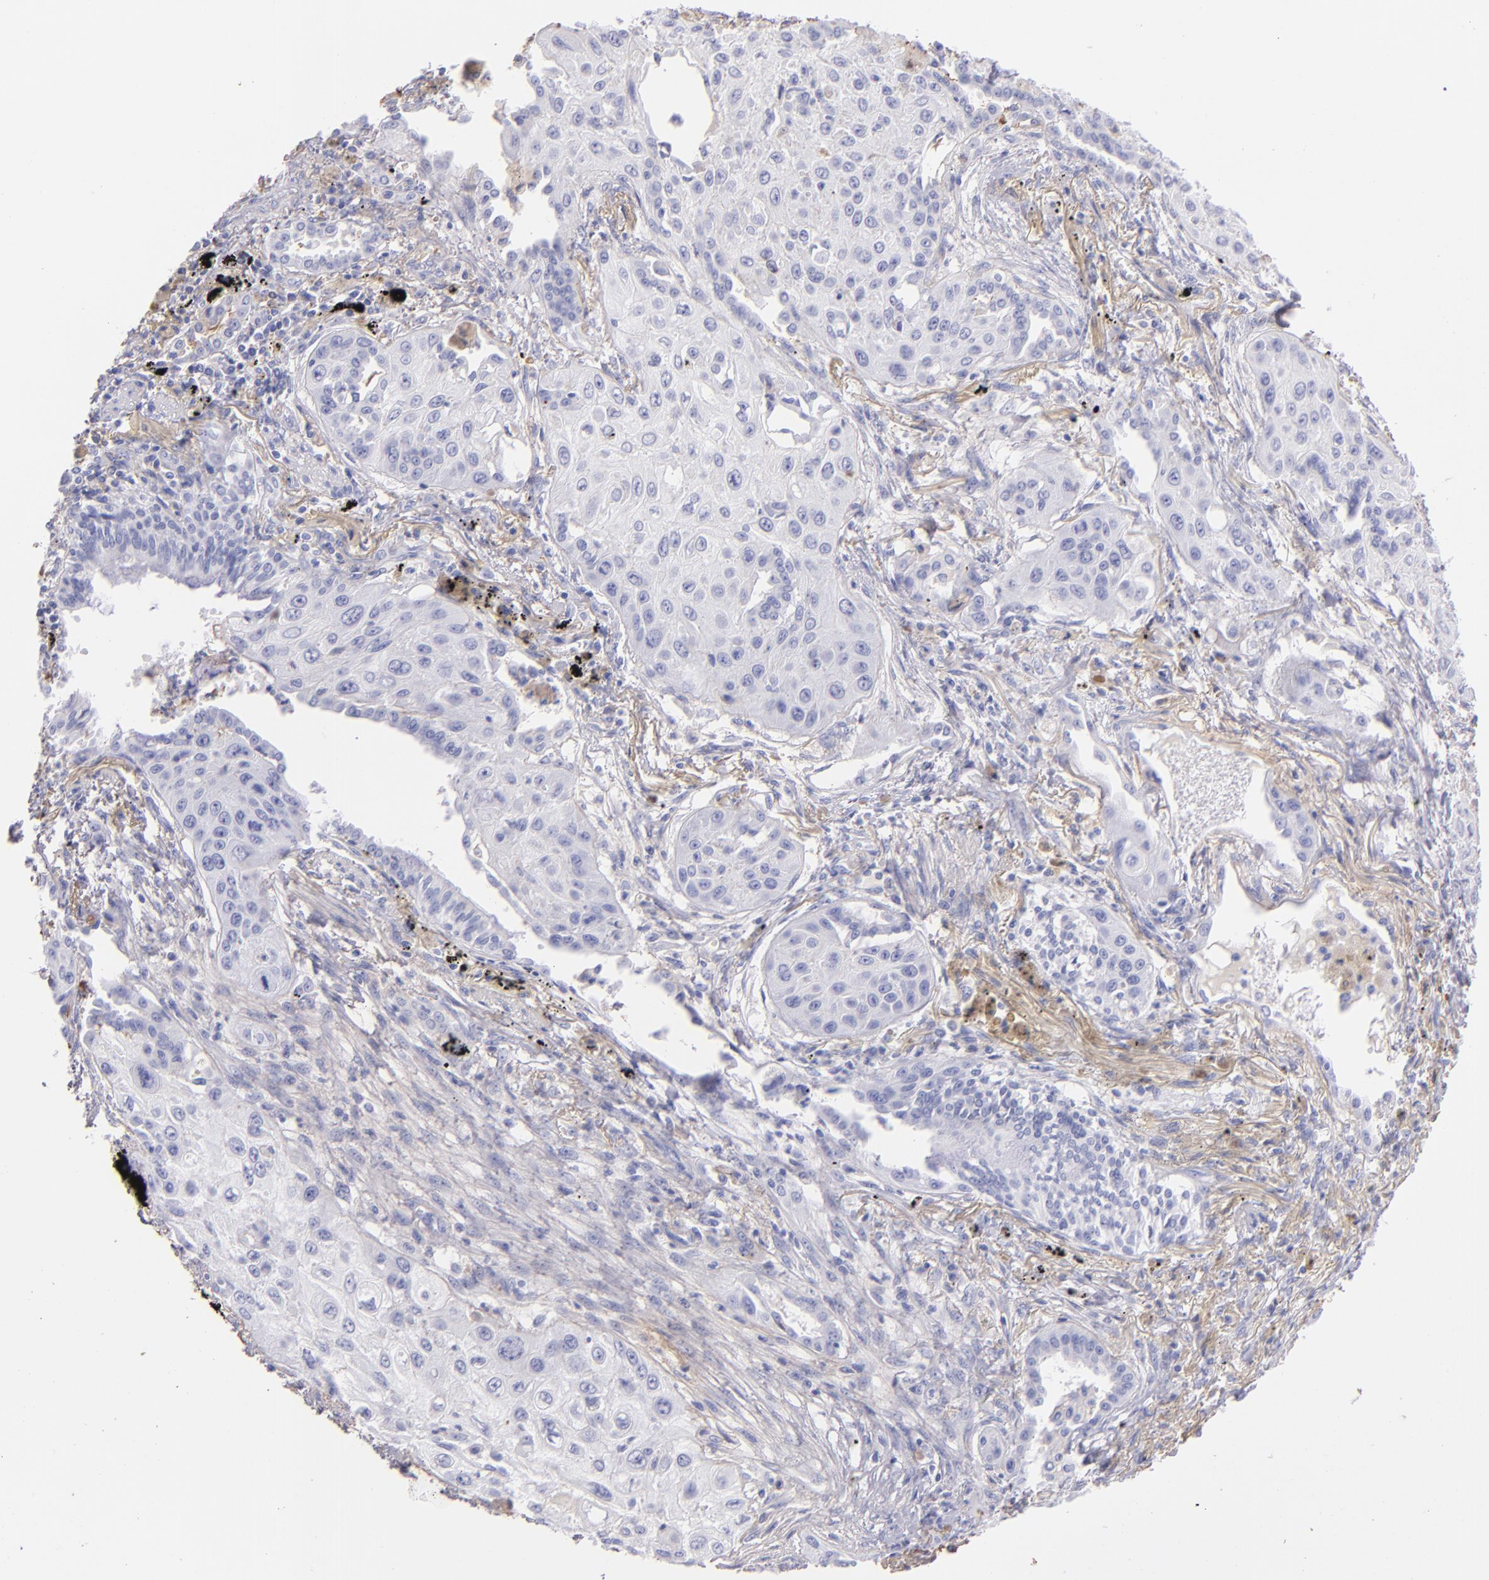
{"staining": {"intensity": "negative", "quantity": "none", "location": "none"}, "tissue": "lung cancer", "cell_type": "Tumor cells", "image_type": "cancer", "snomed": [{"axis": "morphology", "description": "Squamous cell carcinoma, NOS"}, {"axis": "topography", "description": "Lung"}], "caption": "This histopathology image is of squamous cell carcinoma (lung) stained with immunohistochemistry (IHC) to label a protein in brown with the nuclei are counter-stained blue. There is no staining in tumor cells.", "gene": "FGB", "patient": {"sex": "male", "age": 71}}